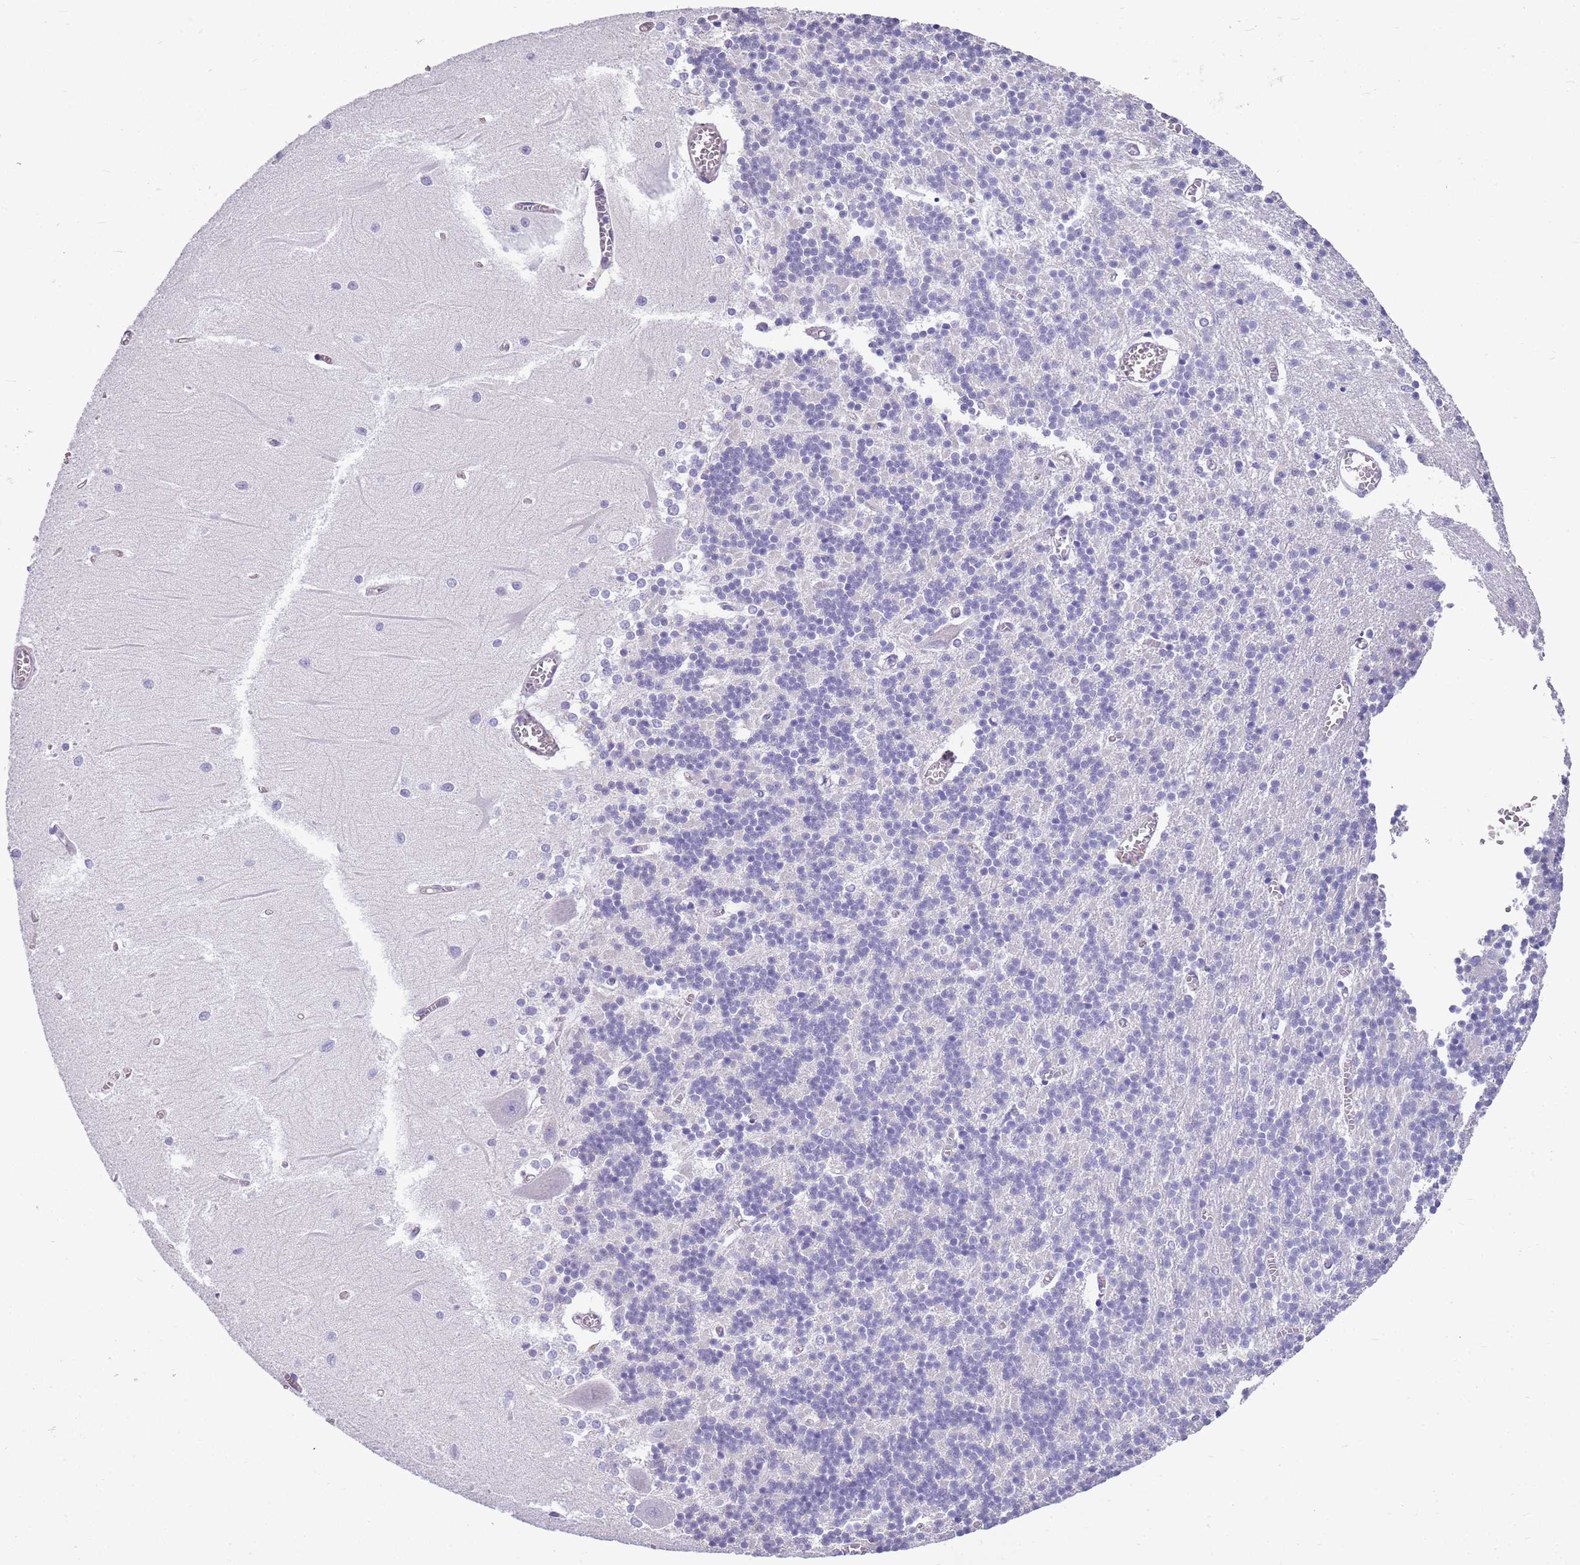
{"staining": {"intensity": "negative", "quantity": "none", "location": "none"}, "tissue": "cerebellum", "cell_type": "Cells in granular layer", "image_type": "normal", "snomed": [{"axis": "morphology", "description": "Normal tissue, NOS"}, {"axis": "topography", "description": "Cerebellum"}], "caption": "A high-resolution histopathology image shows immunohistochemistry staining of unremarkable cerebellum, which displays no significant expression in cells in granular layer.", "gene": "CTRC", "patient": {"sex": "male", "age": 37}}